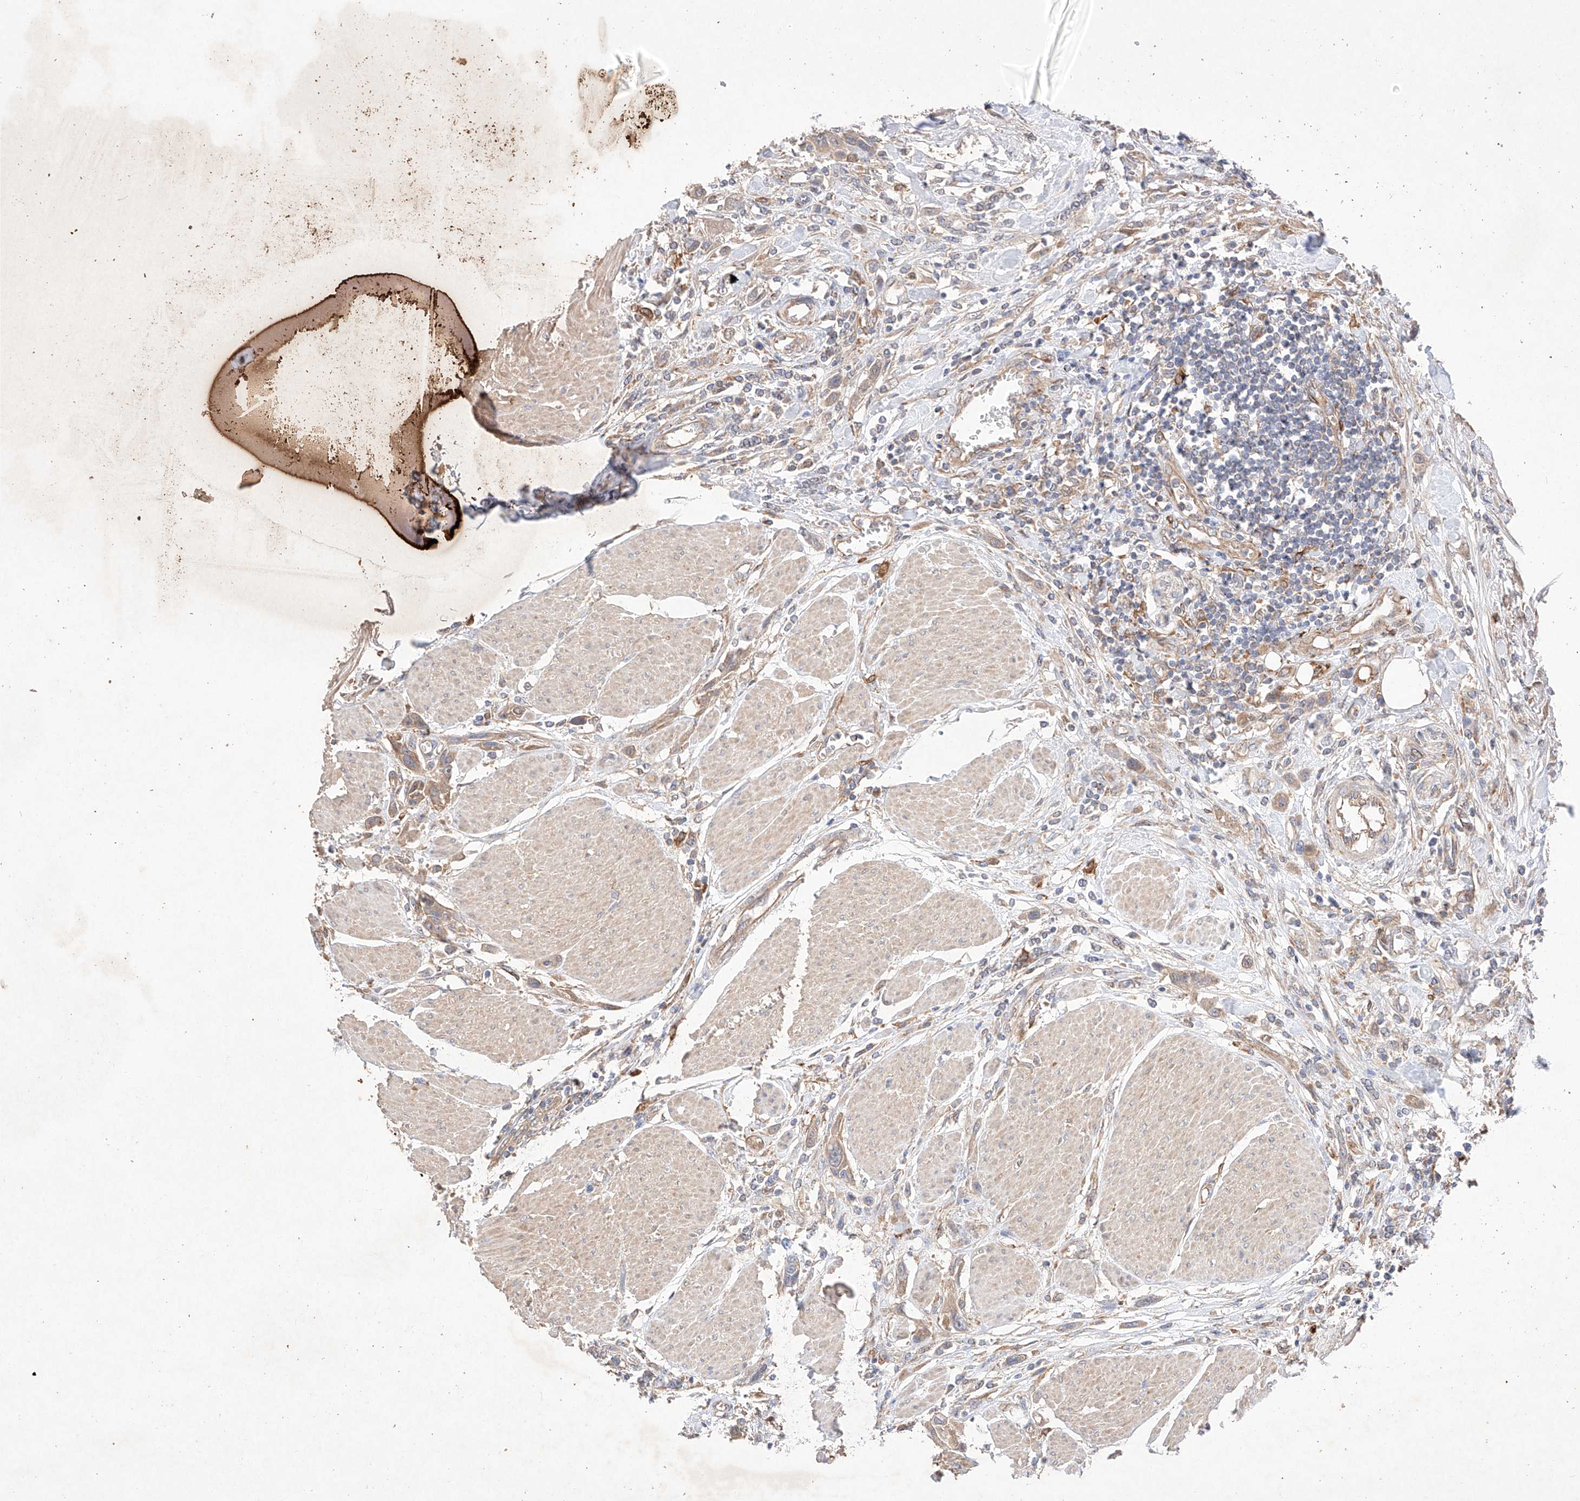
{"staining": {"intensity": "weak", "quantity": ">75%", "location": "cytoplasmic/membranous"}, "tissue": "urothelial cancer", "cell_type": "Tumor cells", "image_type": "cancer", "snomed": [{"axis": "morphology", "description": "Urothelial carcinoma, High grade"}, {"axis": "topography", "description": "Urinary bladder"}], "caption": "This is a micrograph of immunohistochemistry (IHC) staining of urothelial cancer, which shows weak positivity in the cytoplasmic/membranous of tumor cells.", "gene": "C6orf62", "patient": {"sex": "male", "age": 50}}